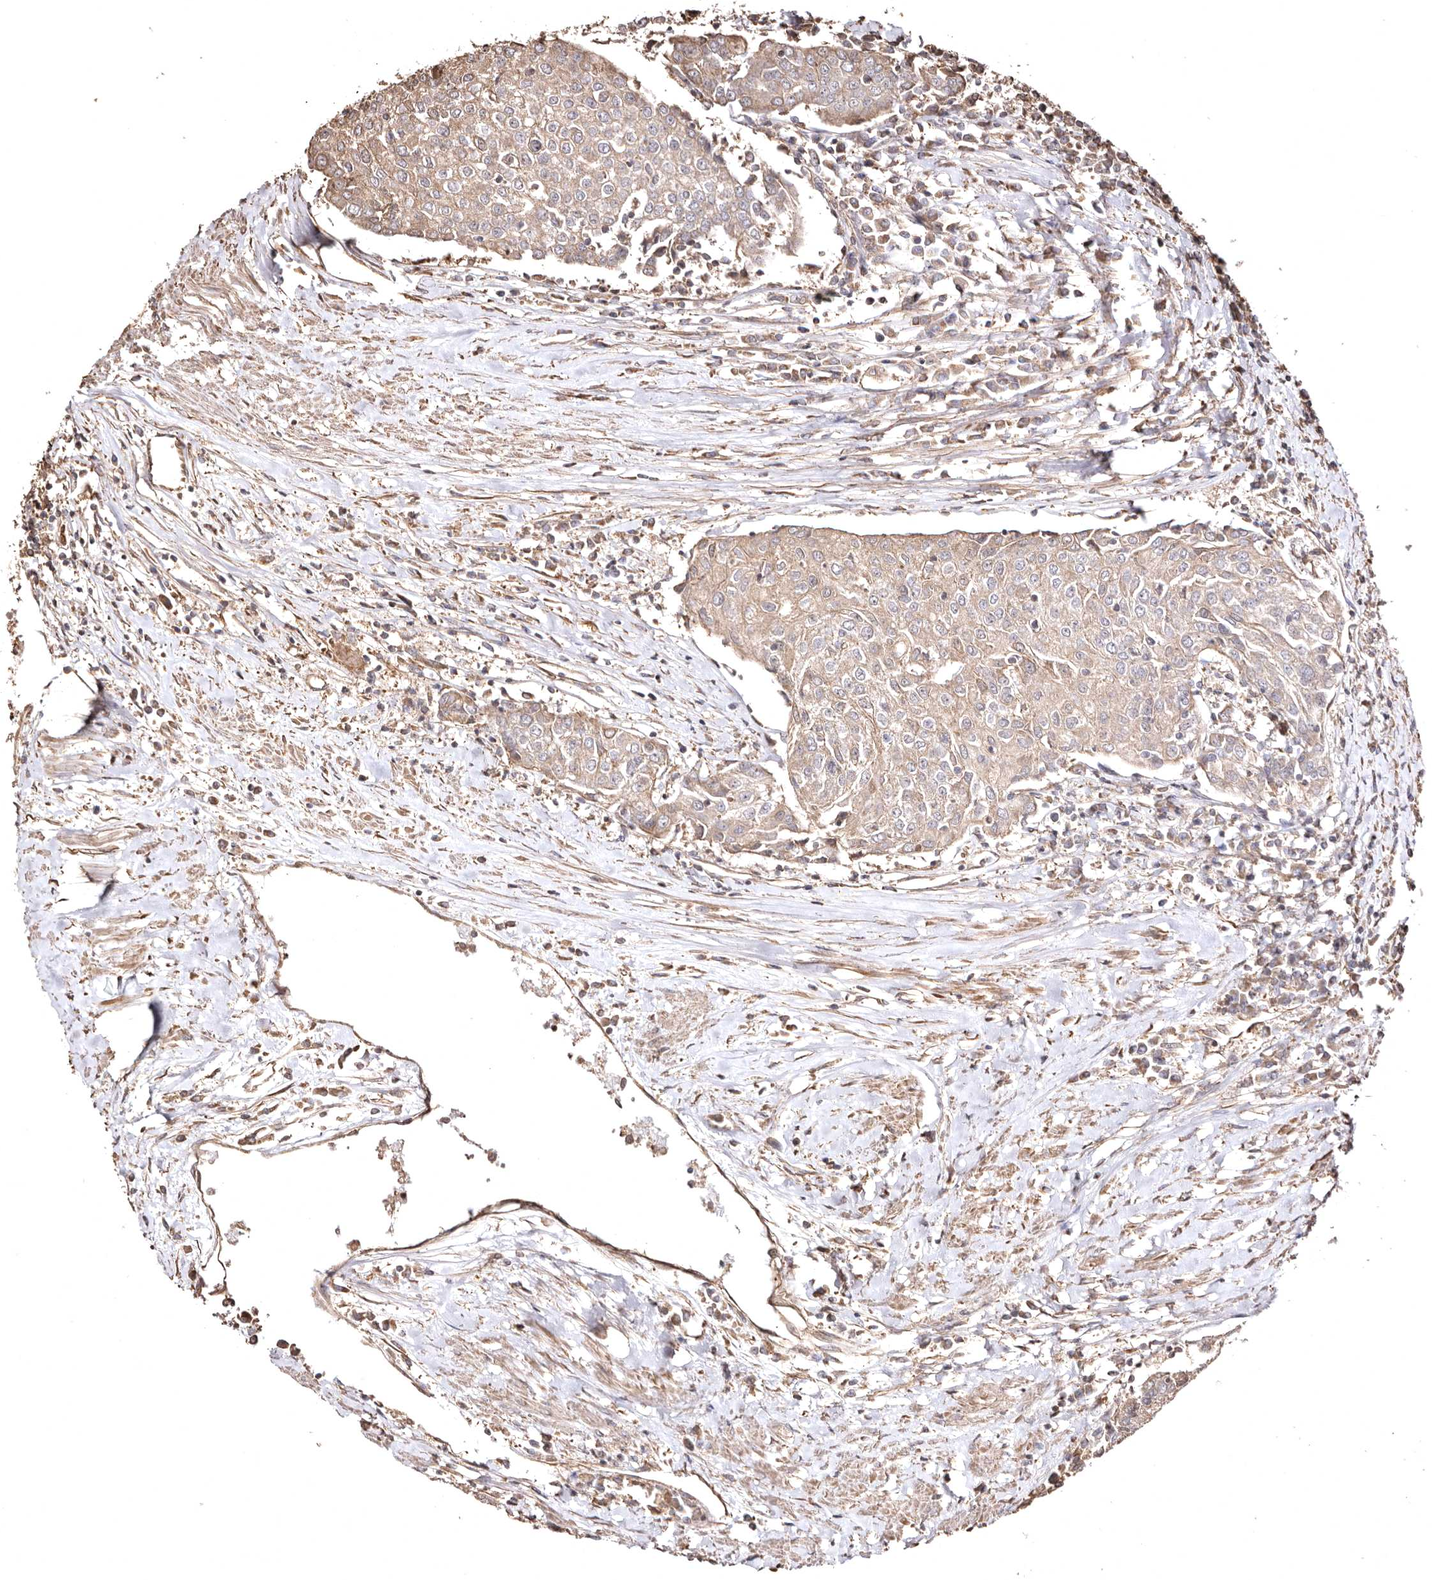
{"staining": {"intensity": "weak", "quantity": "25%-75%", "location": "cytoplasmic/membranous"}, "tissue": "urothelial cancer", "cell_type": "Tumor cells", "image_type": "cancer", "snomed": [{"axis": "morphology", "description": "Urothelial carcinoma, High grade"}, {"axis": "topography", "description": "Urinary bladder"}], "caption": "IHC histopathology image of neoplastic tissue: urothelial carcinoma (high-grade) stained using immunohistochemistry (IHC) exhibits low levels of weak protein expression localized specifically in the cytoplasmic/membranous of tumor cells, appearing as a cytoplasmic/membranous brown color.", "gene": "MACC1", "patient": {"sex": "female", "age": 85}}